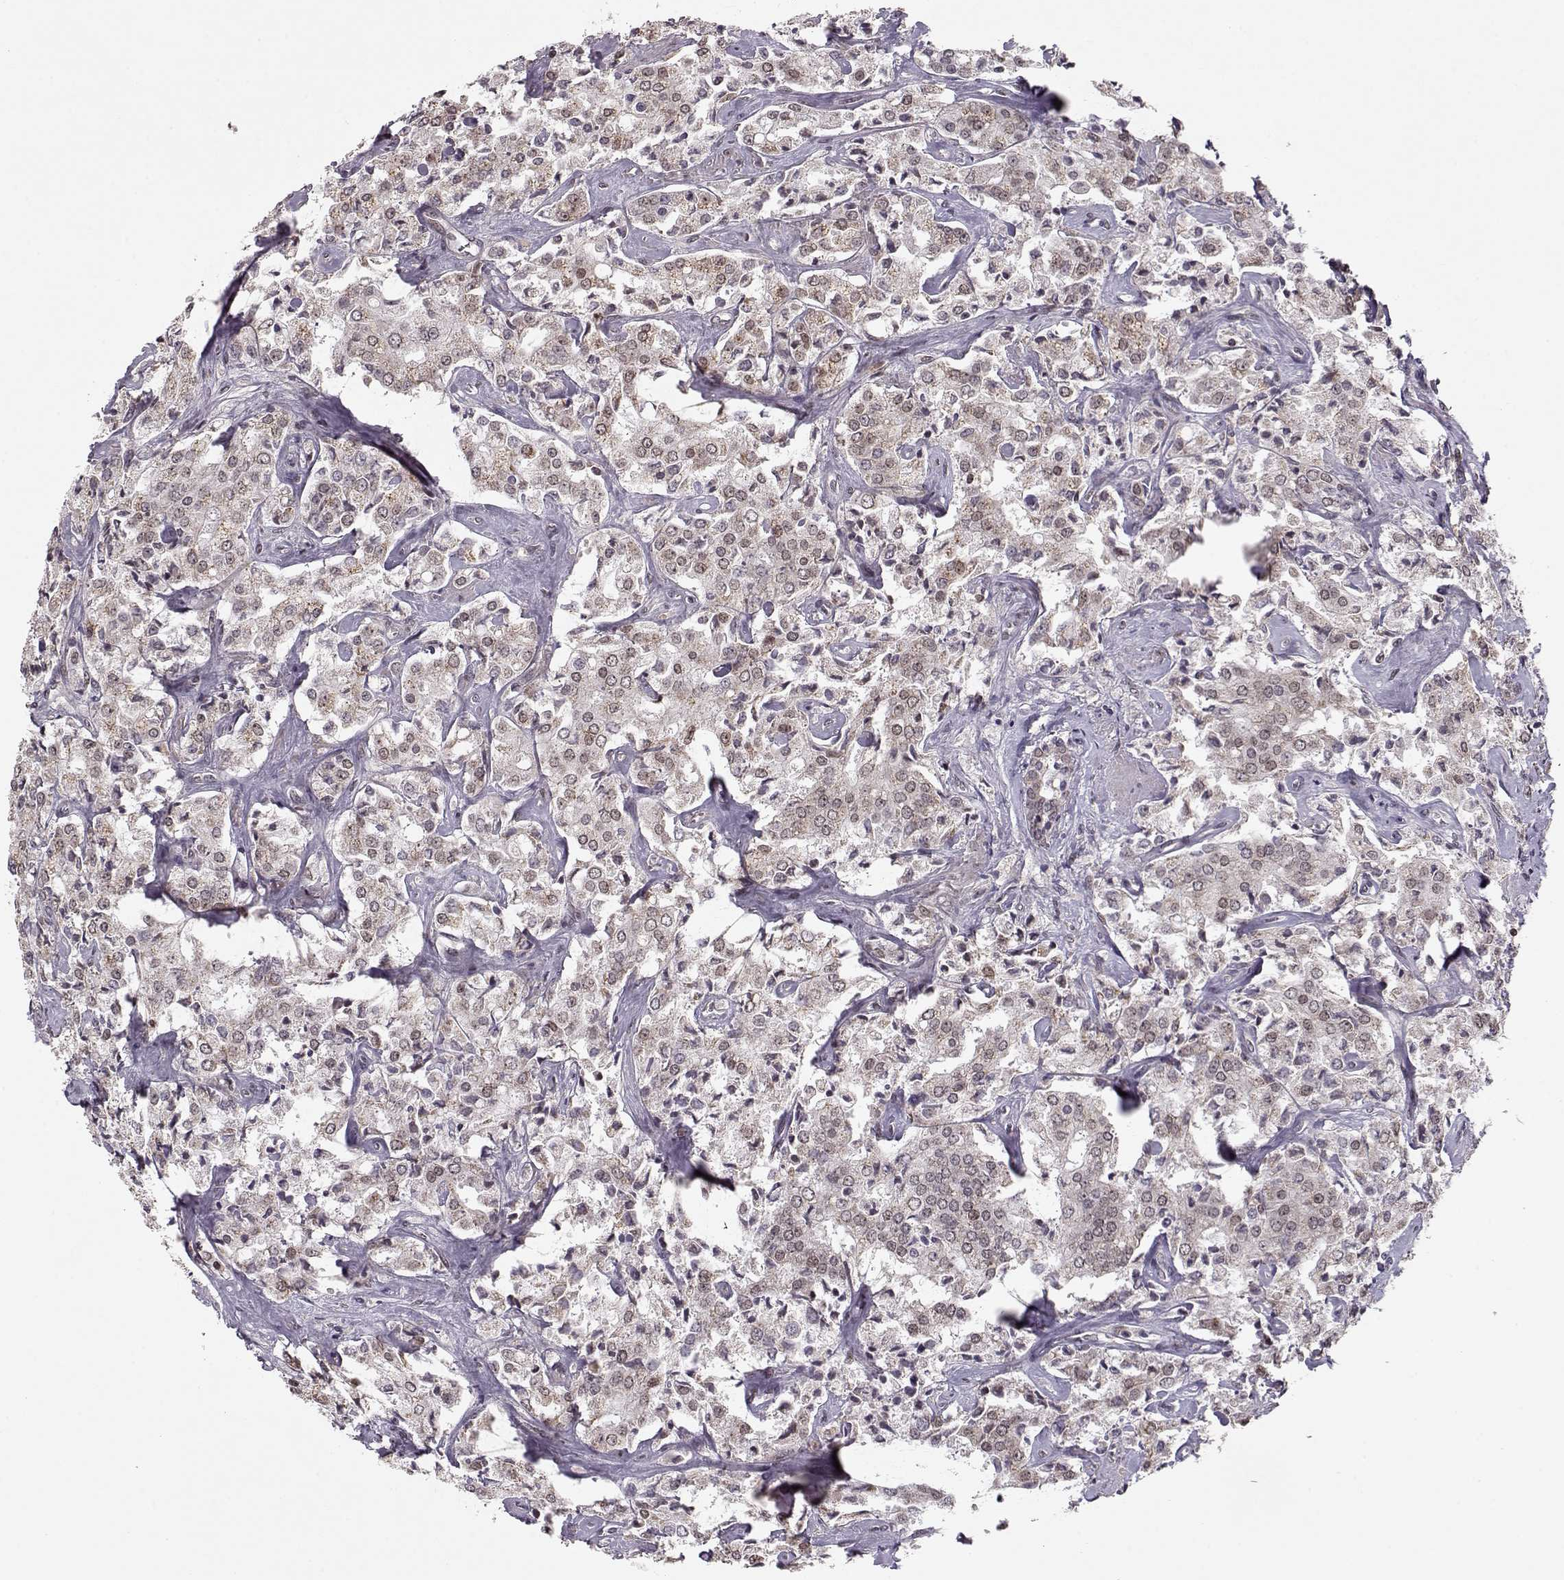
{"staining": {"intensity": "weak", "quantity": ">75%", "location": "cytoplasmic/membranous"}, "tissue": "prostate cancer", "cell_type": "Tumor cells", "image_type": "cancer", "snomed": [{"axis": "morphology", "description": "Adenocarcinoma, NOS"}, {"axis": "topography", "description": "Prostate"}], "caption": "Prostate cancer was stained to show a protein in brown. There is low levels of weak cytoplasmic/membranous positivity in approximately >75% of tumor cells.", "gene": "RAI1", "patient": {"sex": "male", "age": 66}}